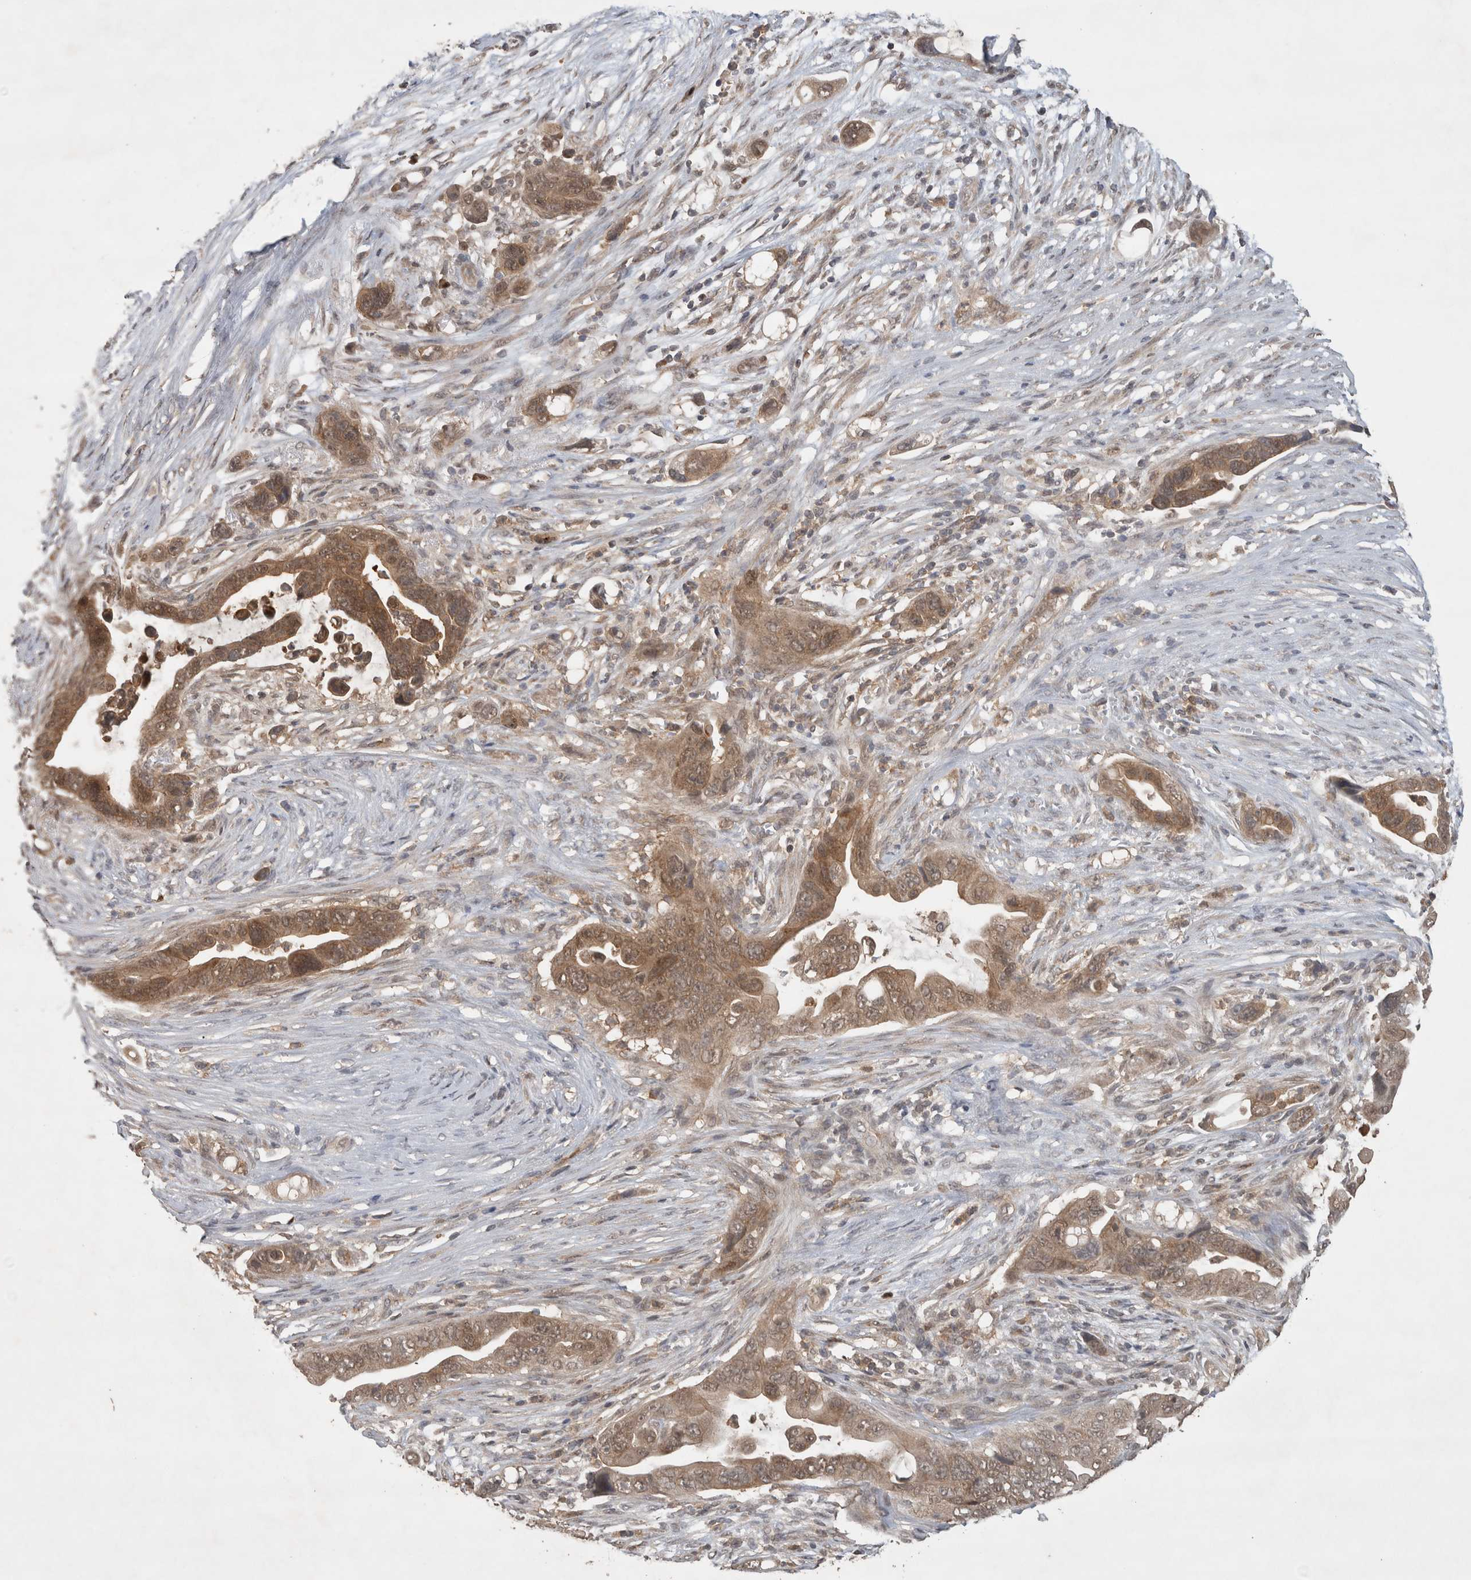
{"staining": {"intensity": "moderate", "quantity": ">75%", "location": "cytoplasmic/membranous,nuclear"}, "tissue": "pancreatic cancer", "cell_type": "Tumor cells", "image_type": "cancer", "snomed": [{"axis": "morphology", "description": "Adenocarcinoma, NOS"}, {"axis": "topography", "description": "Pancreas"}], "caption": "A micrograph of pancreatic cancer (adenocarcinoma) stained for a protein exhibits moderate cytoplasmic/membranous and nuclear brown staining in tumor cells.", "gene": "OTUD7B", "patient": {"sex": "female", "age": 72}}